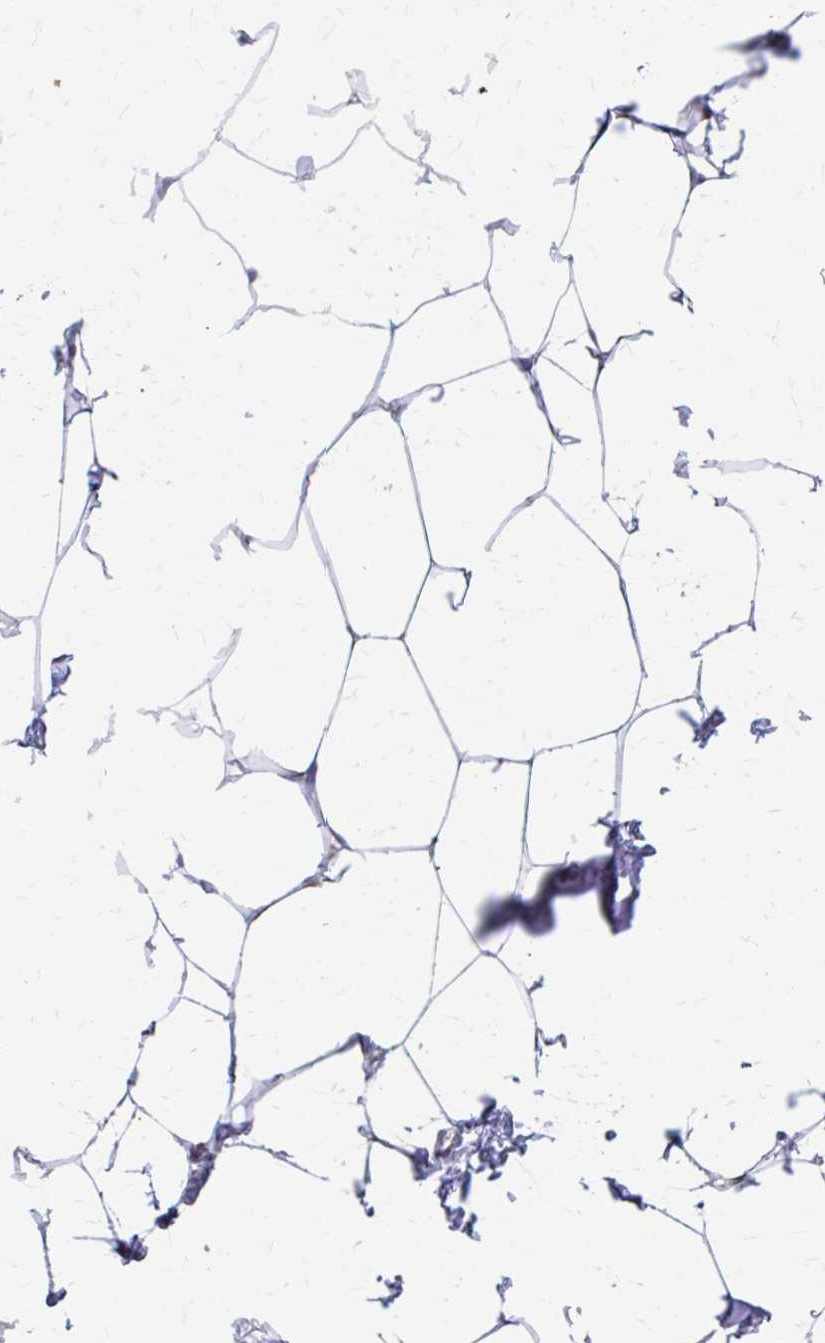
{"staining": {"intensity": "negative", "quantity": "none", "location": "none"}, "tissue": "breast", "cell_type": "Adipocytes", "image_type": "normal", "snomed": [{"axis": "morphology", "description": "Normal tissue, NOS"}, {"axis": "topography", "description": "Breast"}], "caption": "This is an immunohistochemistry micrograph of normal breast. There is no positivity in adipocytes.", "gene": "MRPL19", "patient": {"sex": "female", "age": 32}}